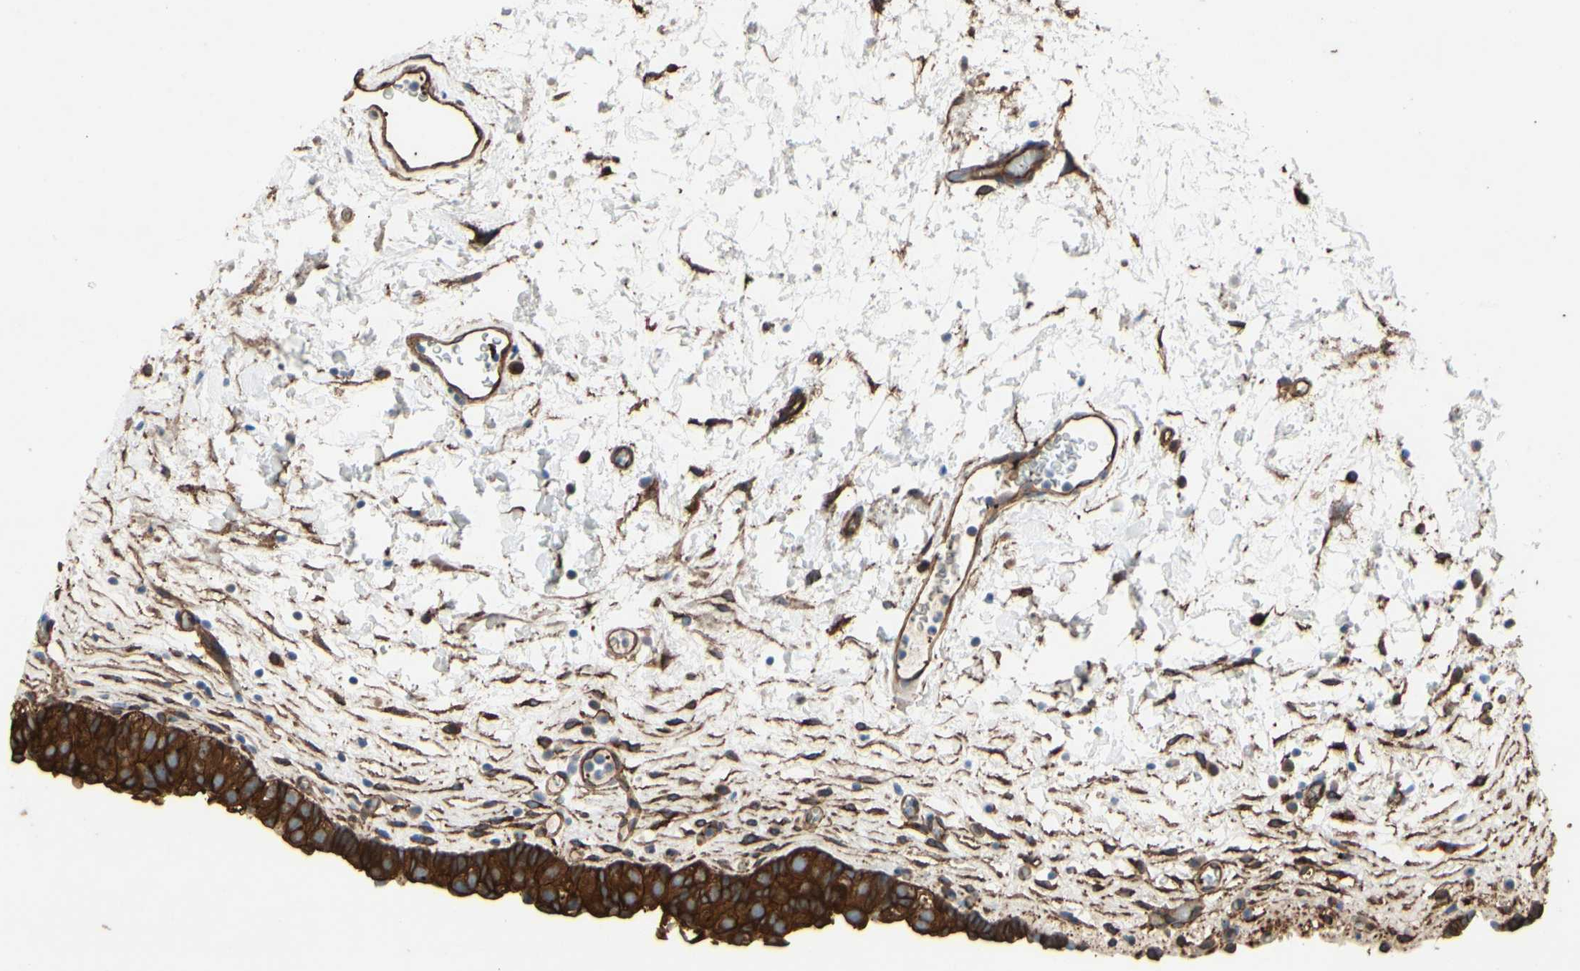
{"staining": {"intensity": "strong", "quantity": ">75%", "location": "cytoplasmic/membranous"}, "tissue": "urinary bladder", "cell_type": "Urothelial cells", "image_type": "normal", "snomed": [{"axis": "morphology", "description": "Normal tissue, NOS"}, {"axis": "topography", "description": "Urinary bladder"}], "caption": "IHC histopathology image of benign human urinary bladder stained for a protein (brown), which shows high levels of strong cytoplasmic/membranous positivity in approximately >75% of urothelial cells.", "gene": "CTTNBP2", "patient": {"sex": "female", "age": 64}}